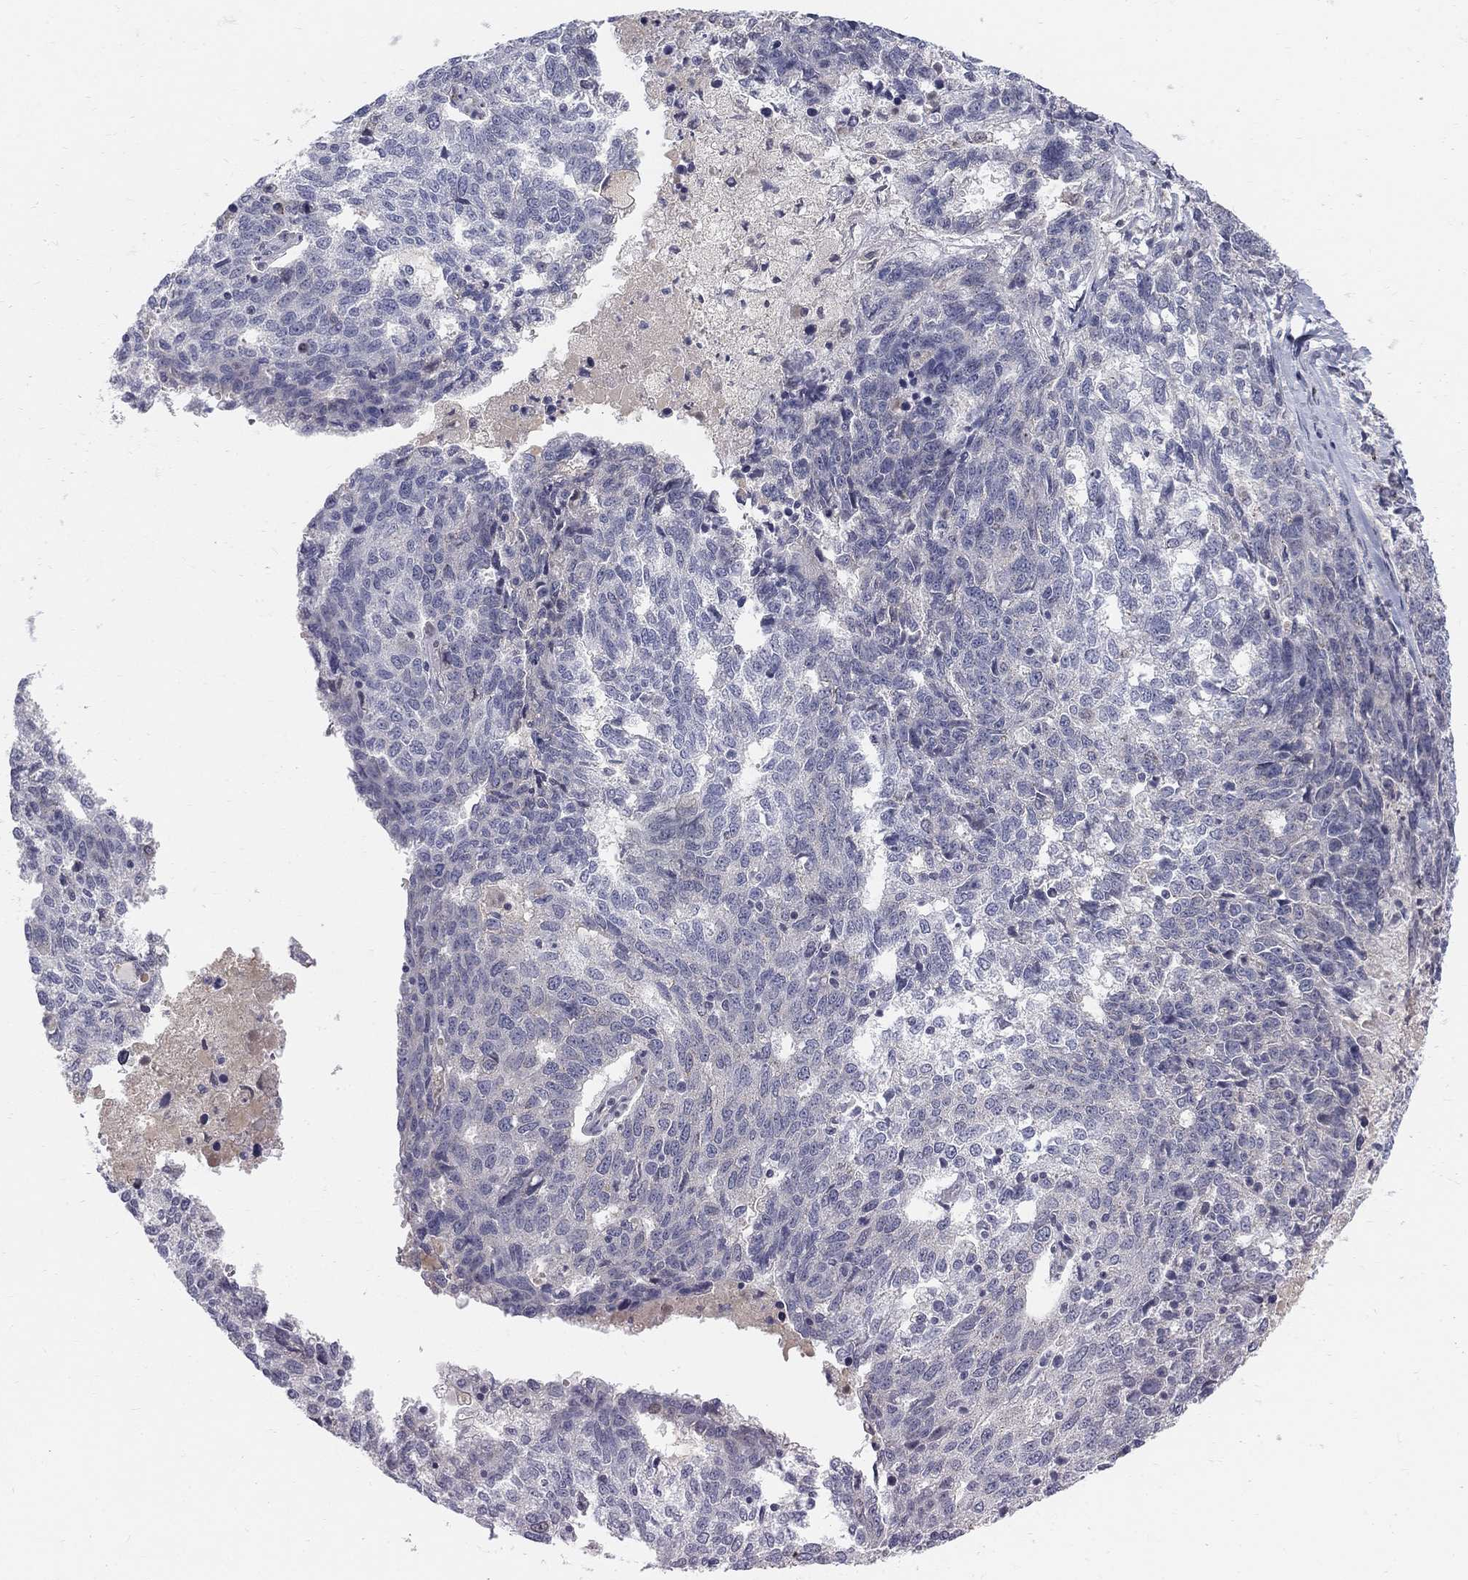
{"staining": {"intensity": "negative", "quantity": "none", "location": "none"}, "tissue": "ovarian cancer", "cell_type": "Tumor cells", "image_type": "cancer", "snomed": [{"axis": "morphology", "description": "Cystadenocarcinoma, serous, NOS"}, {"axis": "topography", "description": "Ovary"}], "caption": "Human ovarian cancer (serous cystadenocarcinoma) stained for a protein using immunohistochemistry reveals no expression in tumor cells.", "gene": "PANK3", "patient": {"sex": "female", "age": 71}}